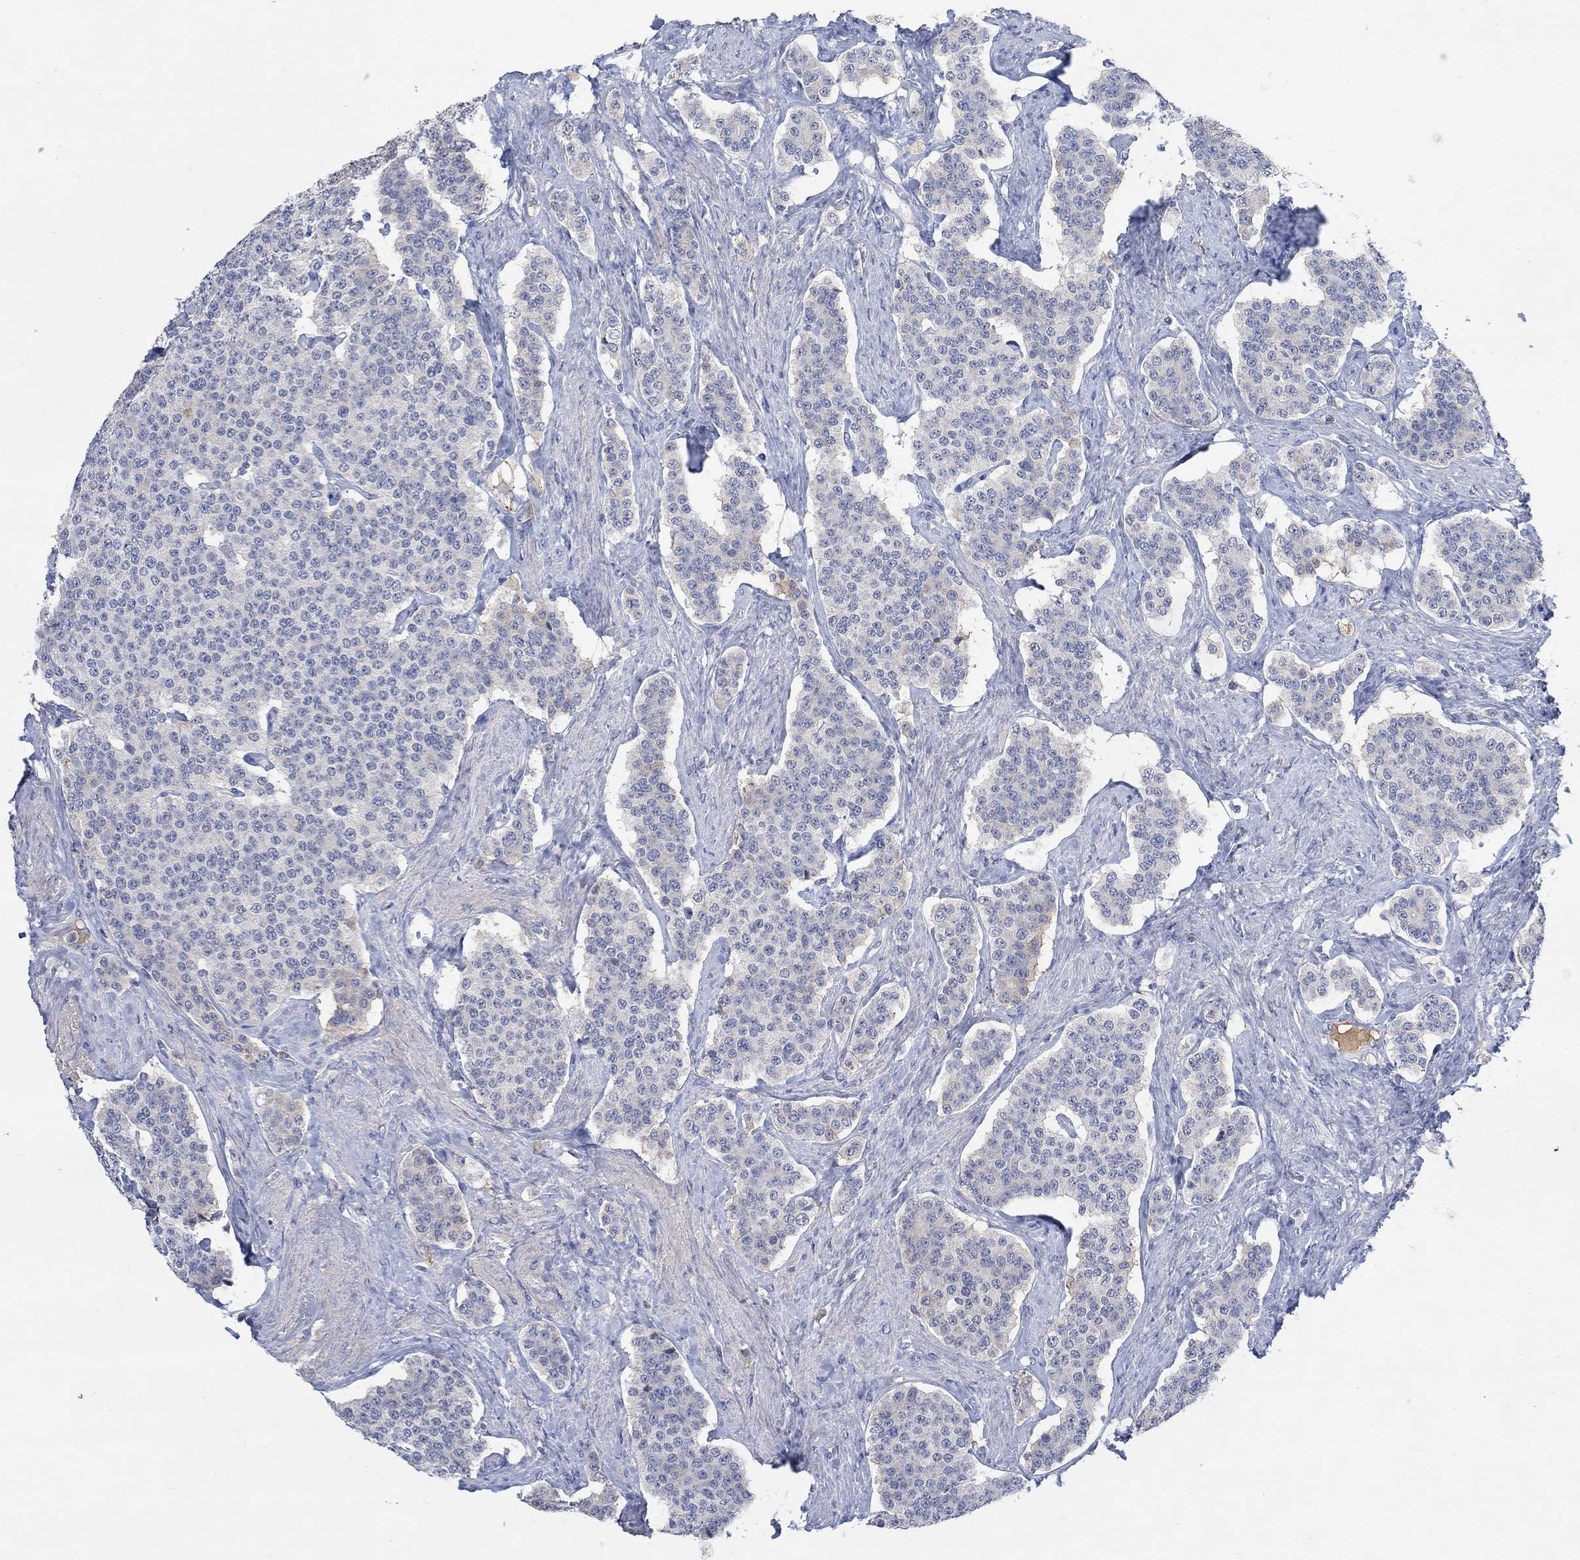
{"staining": {"intensity": "negative", "quantity": "none", "location": "none"}, "tissue": "carcinoid", "cell_type": "Tumor cells", "image_type": "cancer", "snomed": [{"axis": "morphology", "description": "Carcinoid, malignant, NOS"}, {"axis": "topography", "description": "Small intestine"}], "caption": "This is a photomicrograph of immunohistochemistry staining of carcinoid (malignant), which shows no staining in tumor cells.", "gene": "MSTN", "patient": {"sex": "female", "age": 58}}